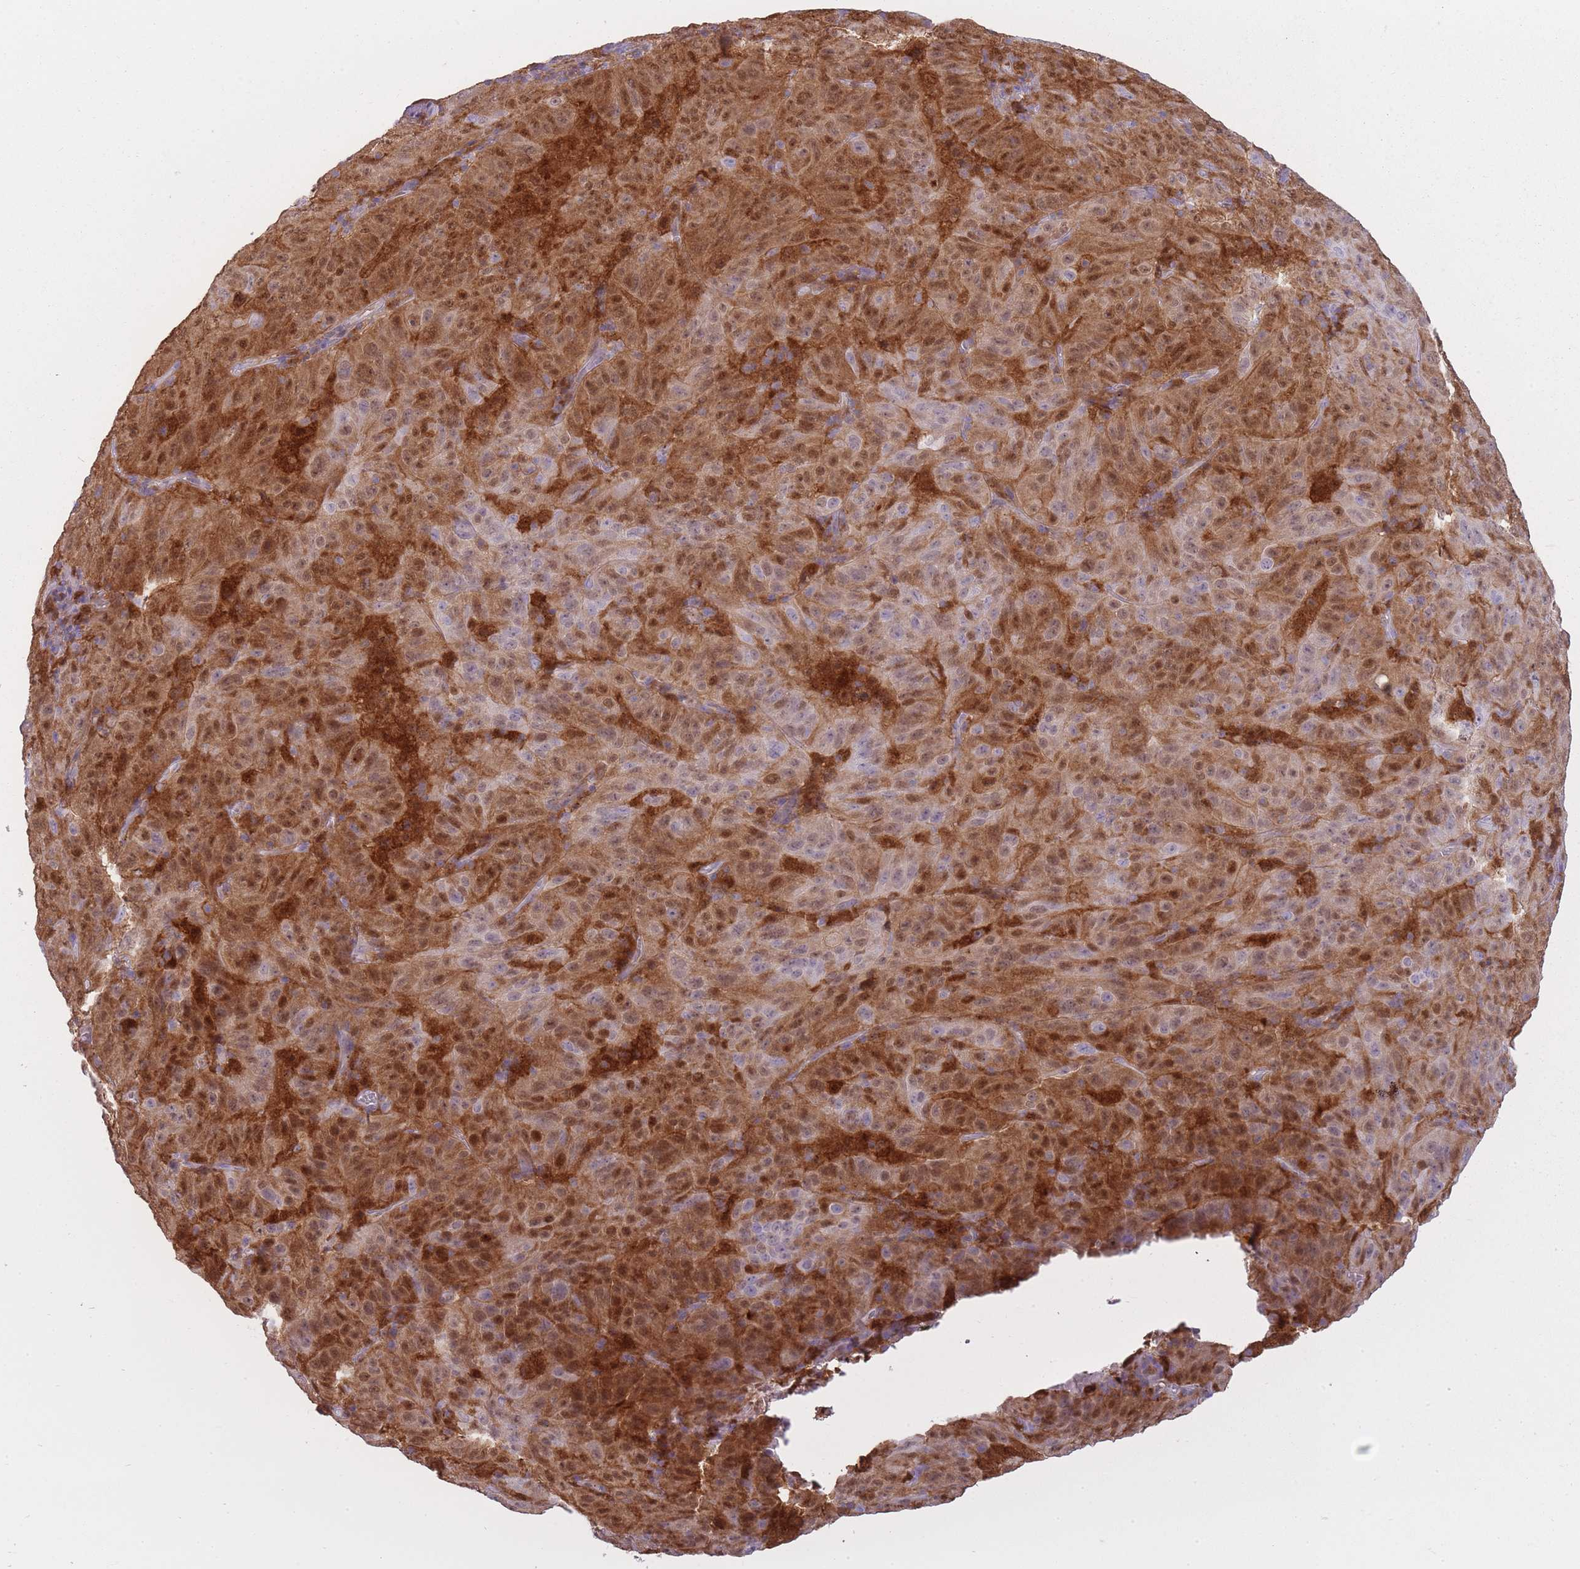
{"staining": {"intensity": "strong", "quantity": "25%-75%", "location": "cytoplasmic/membranous,nuclear"}, "tissue": "pancreatic cancer", "cell_type": "Tumor cells", "image_type": "cancer", "snomed": [{"axis": "morphology", "description": "Adenocarcinoma, NOS"}, {"axis": "topography", "description": "Pancreas"}], "caption": "Immunohistochemistry staining of adenocarcinoma (pancreatic), which shows high levels of strong cytoplasmic/membranous and nuclear staining in about 25%-75% of tumor cells indicating strong cytoplasmic/membranous and nuclear protein staining. The staining was performed using DAB (3,3'-diaminobenzidine) (brown) for protein detection and nuclei were counterstained in hematoxylin (blue).", "gene": "LGALS9", "patient": {"sex": "male", "age": 63}}